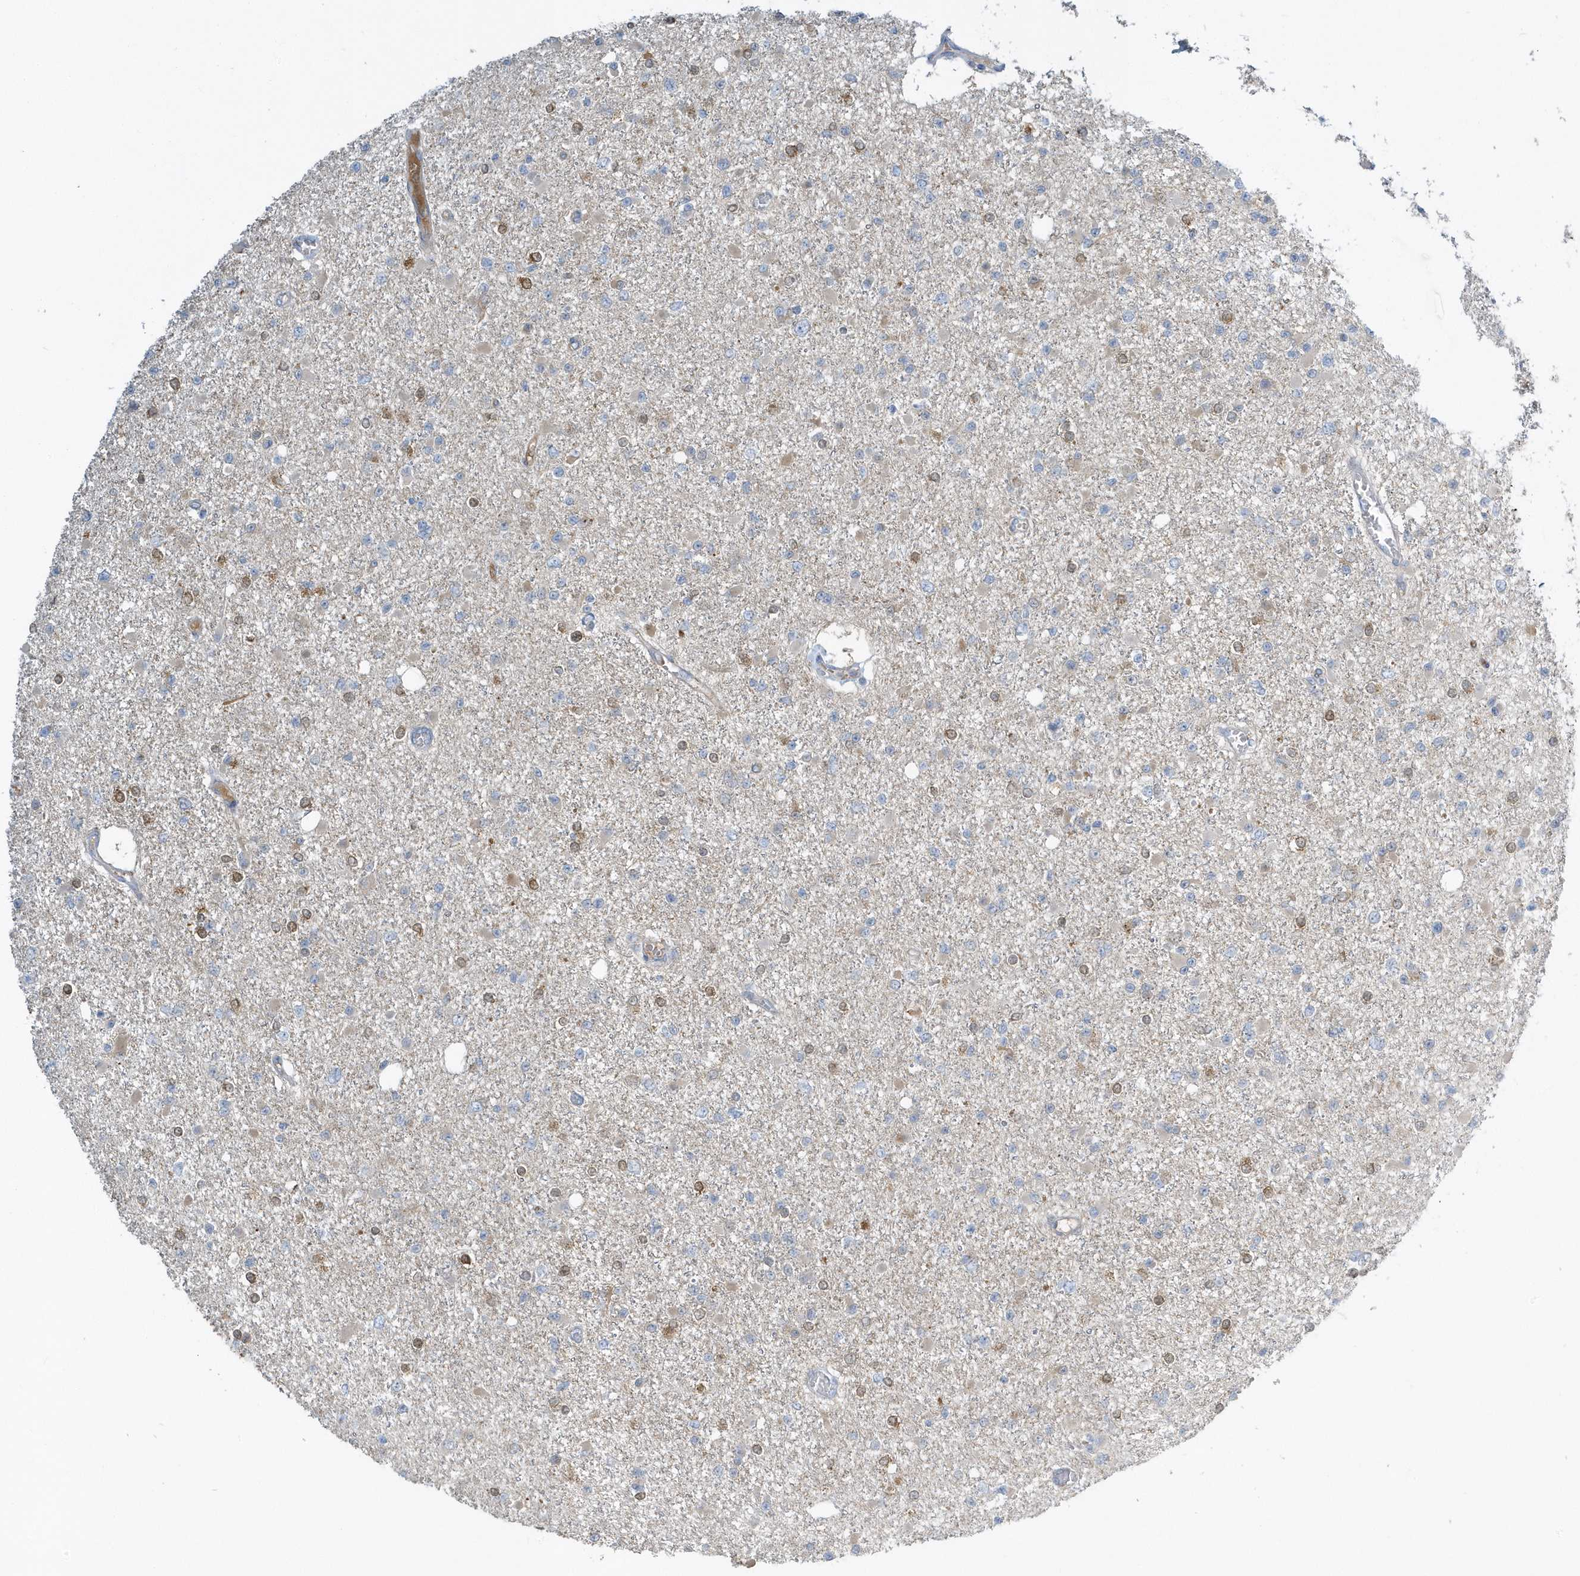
{"staining": {"intensity": "moderate", "quantity": "<25%", "location": "cytoplasmic/membranous,nuclear"}, "tissue": "glioma", "cell_type": "Tumor cells", "image_type": "cancer", "snomed": [{"axis": "morphology", "description": "Glioma, malignant, Low grade"}, {"axis": "topography", "description": "Brain"}], "caption": "Protein expression by IHC shows moderate cytoplasmic/membranous and nuclear staining in about <25% of tumor cells in glioma.", "gene": "USP53", "patient": {"sex": "female", "age": 22}}